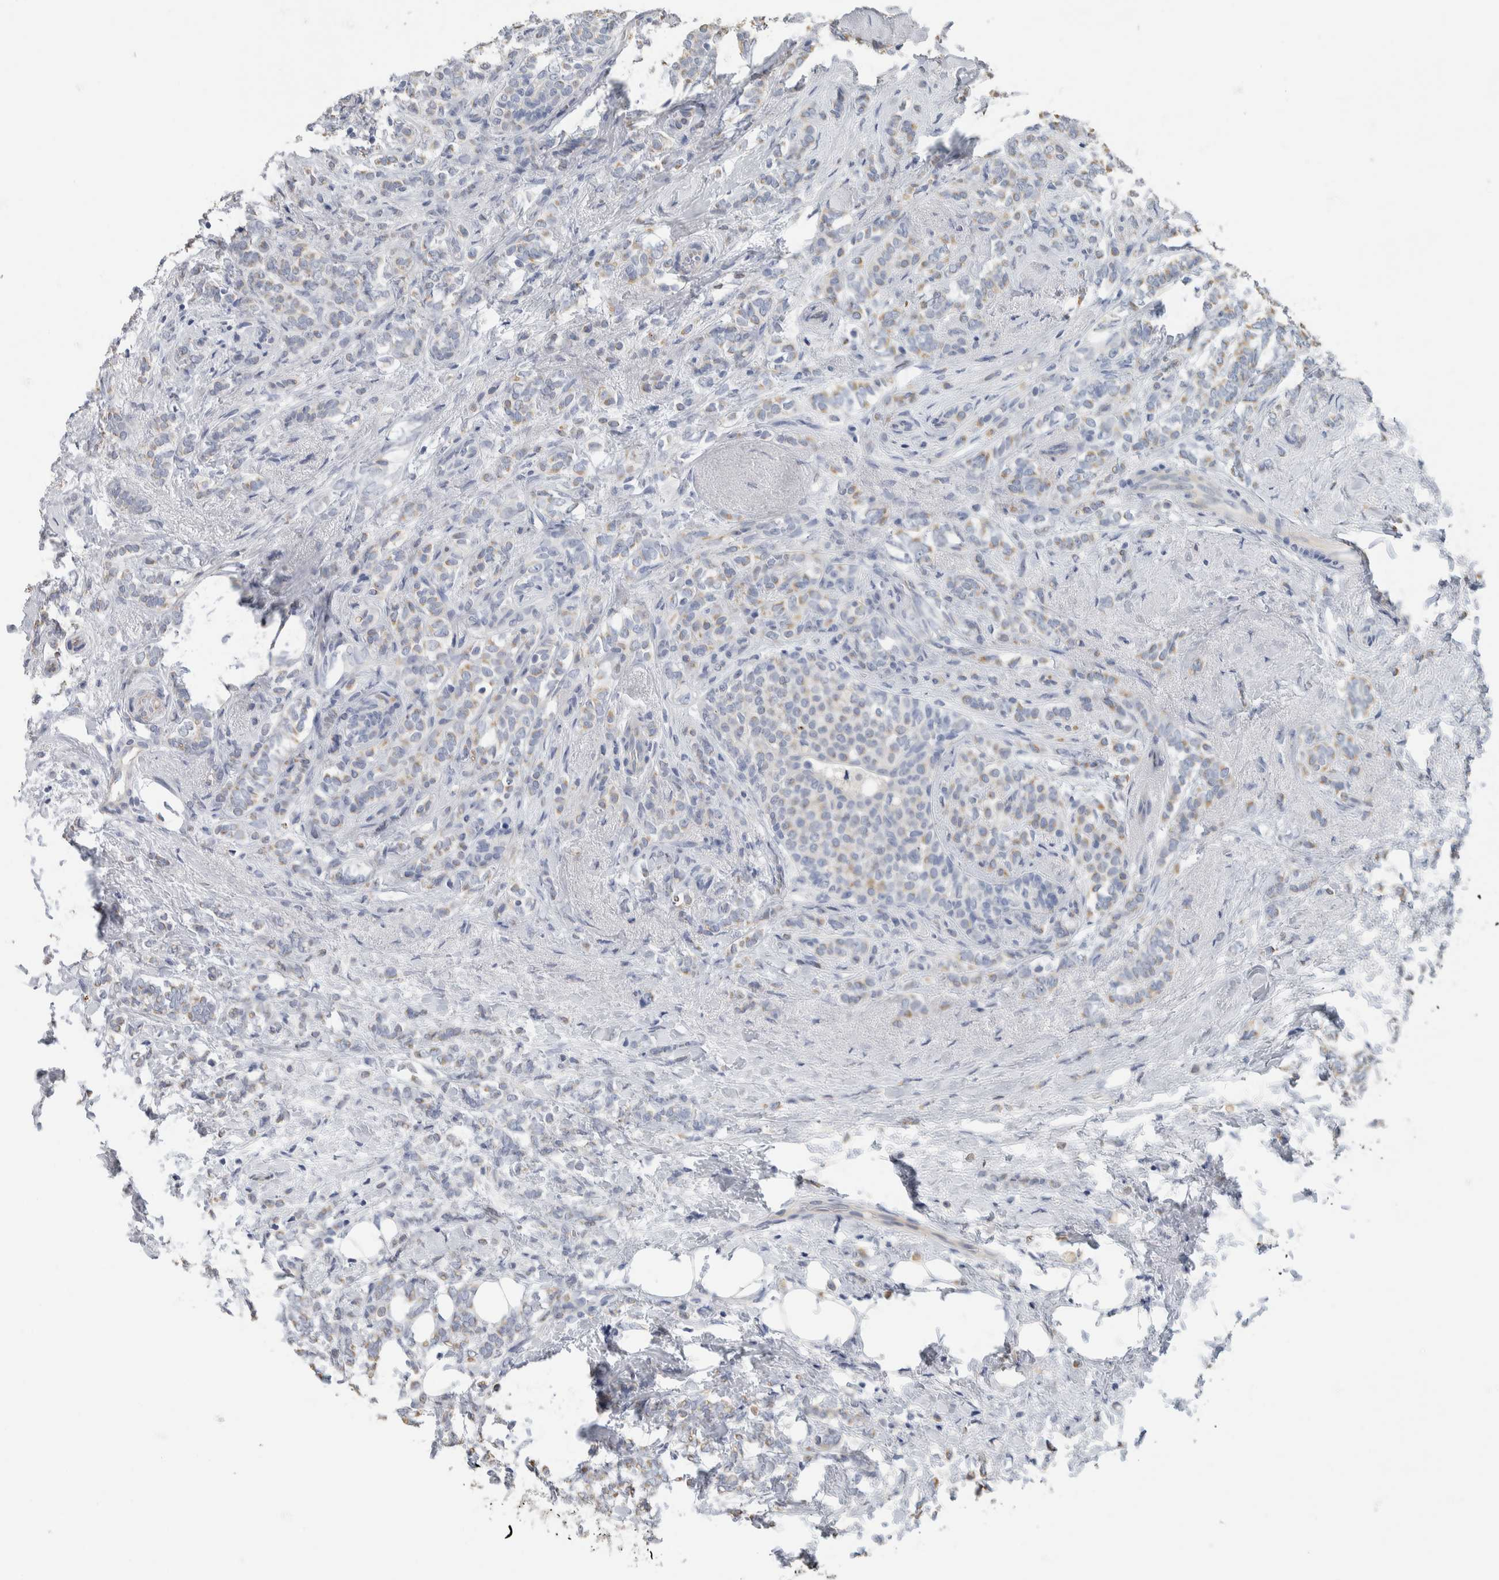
{"staining": {"intensity": "weak", "quantity": "25%-75%", "location": "cytoplasmic/membranous"}, "tissue": "breast cancer", "cell_type": "Tumor cells", "image_type": "cancer", "snomed": [{"axis": "morphology", "description": "Lobular carcinoma"}, {"axis": "topography", "description": "Breast"}], "caption": "The image demonstrates immunohistochemical staining of breast cancer. There is weak cytoplasmic/membranous staining is appreciated in about 25%-75% of tumor cells.", "gene": "NEFM", "patient": {"sex": "female", "age": 50}}